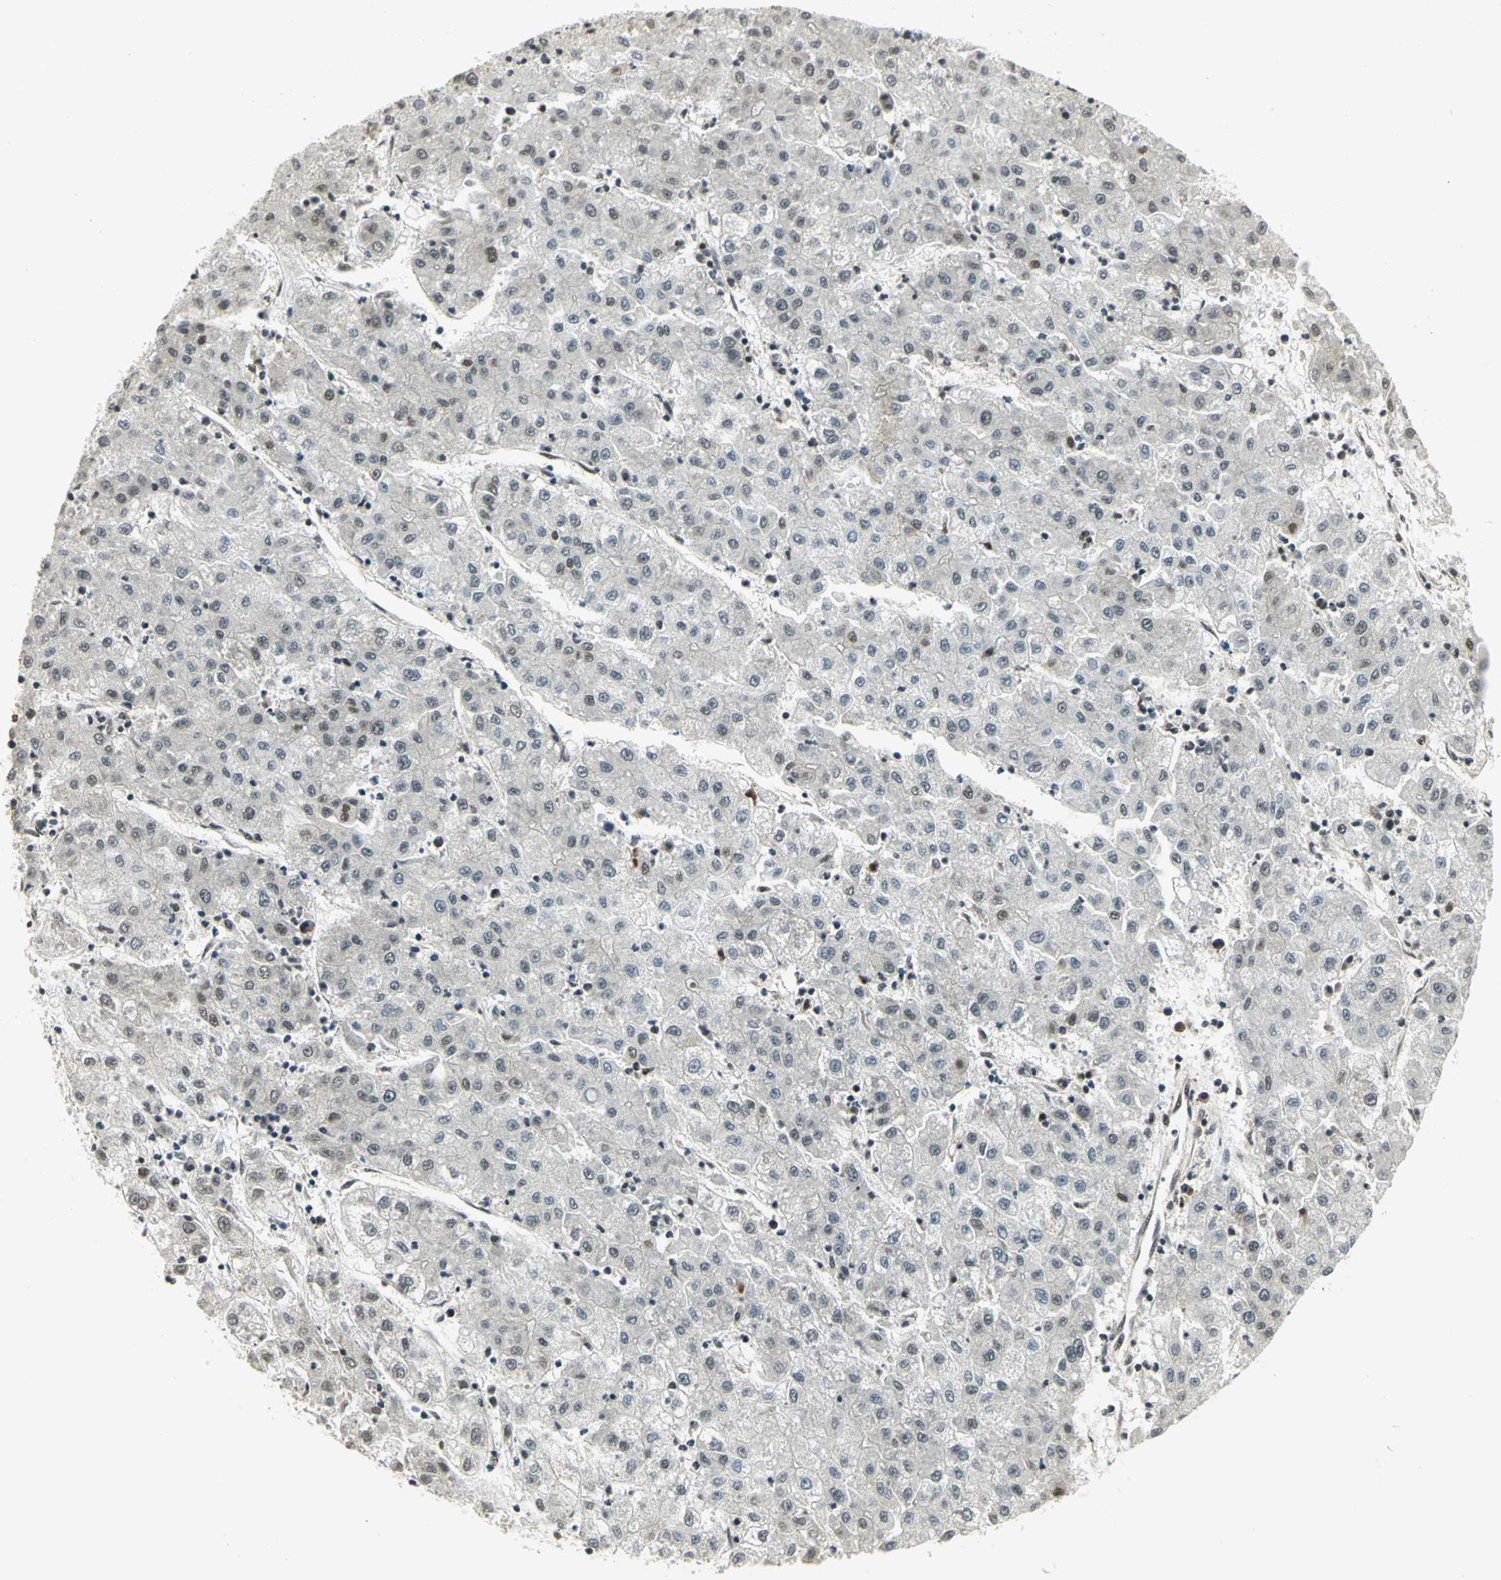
{"staining": {"intensity": "weak", "quantity": "<25%", "location": "nuclear"}, "tissue": "liver cancer", "cell_type": "Tumor cells", "image_type": "cancer", "snomed": [{"axis": "morphology", "description": "Carcinoma, Hepatocellular, NOS"}, {"axis": "topography", "description": "Liver"}], "caption": "DAB immunohistochemical staining of liver hepatocellular carcinoma demonstrates no significant staining in tumor cells.", "gene": "CDC34", "patient": {"sex": "male", "age": 72}}